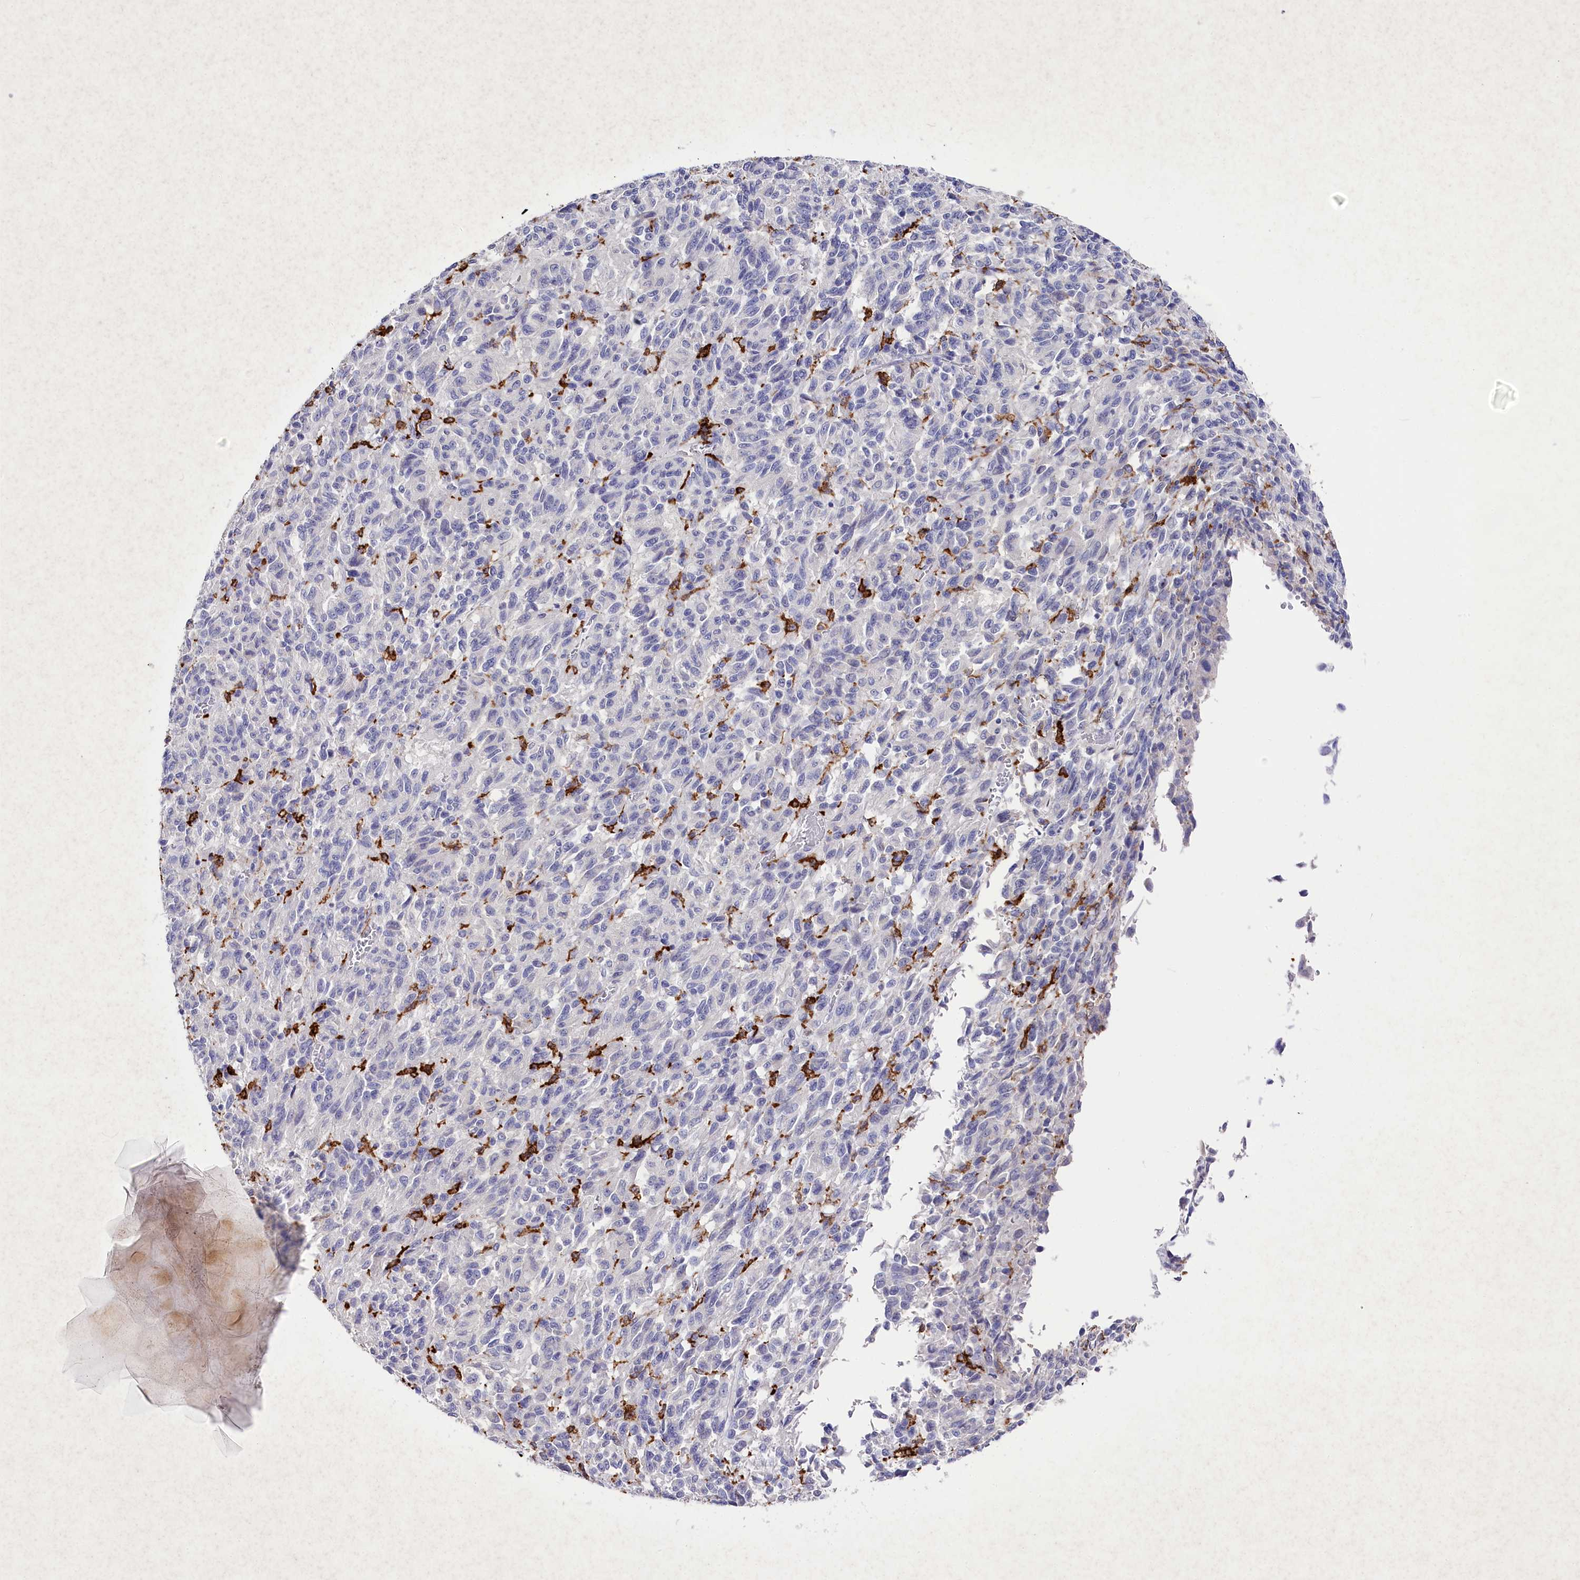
{"staining": {"intensity": "negative", "quantity": "none", "location": "none"}, "tissue": "melanoma", "cell_type": "Tumor cells", "image_type": "cancer", "snomed": [{"axis": "morphology", "description": "Malignant melanoma, Metastatic site"}, {"axis": "topography", "description": "Lung"}], "caption": "An immunohistochemistry (IHC) image of malignant melanoma (metastatic site) is shown. There is no staining in tumor cells of malignant melanoma (metastatic site). (Stains: DAB (3,3'-diaminobenzidine) IHC with hematoxylin counter stain, Microscopy: brightfield microscopy at high magnification).", "gene": "CLEC4M", "patient": {"sex": "male", "age": 64}}